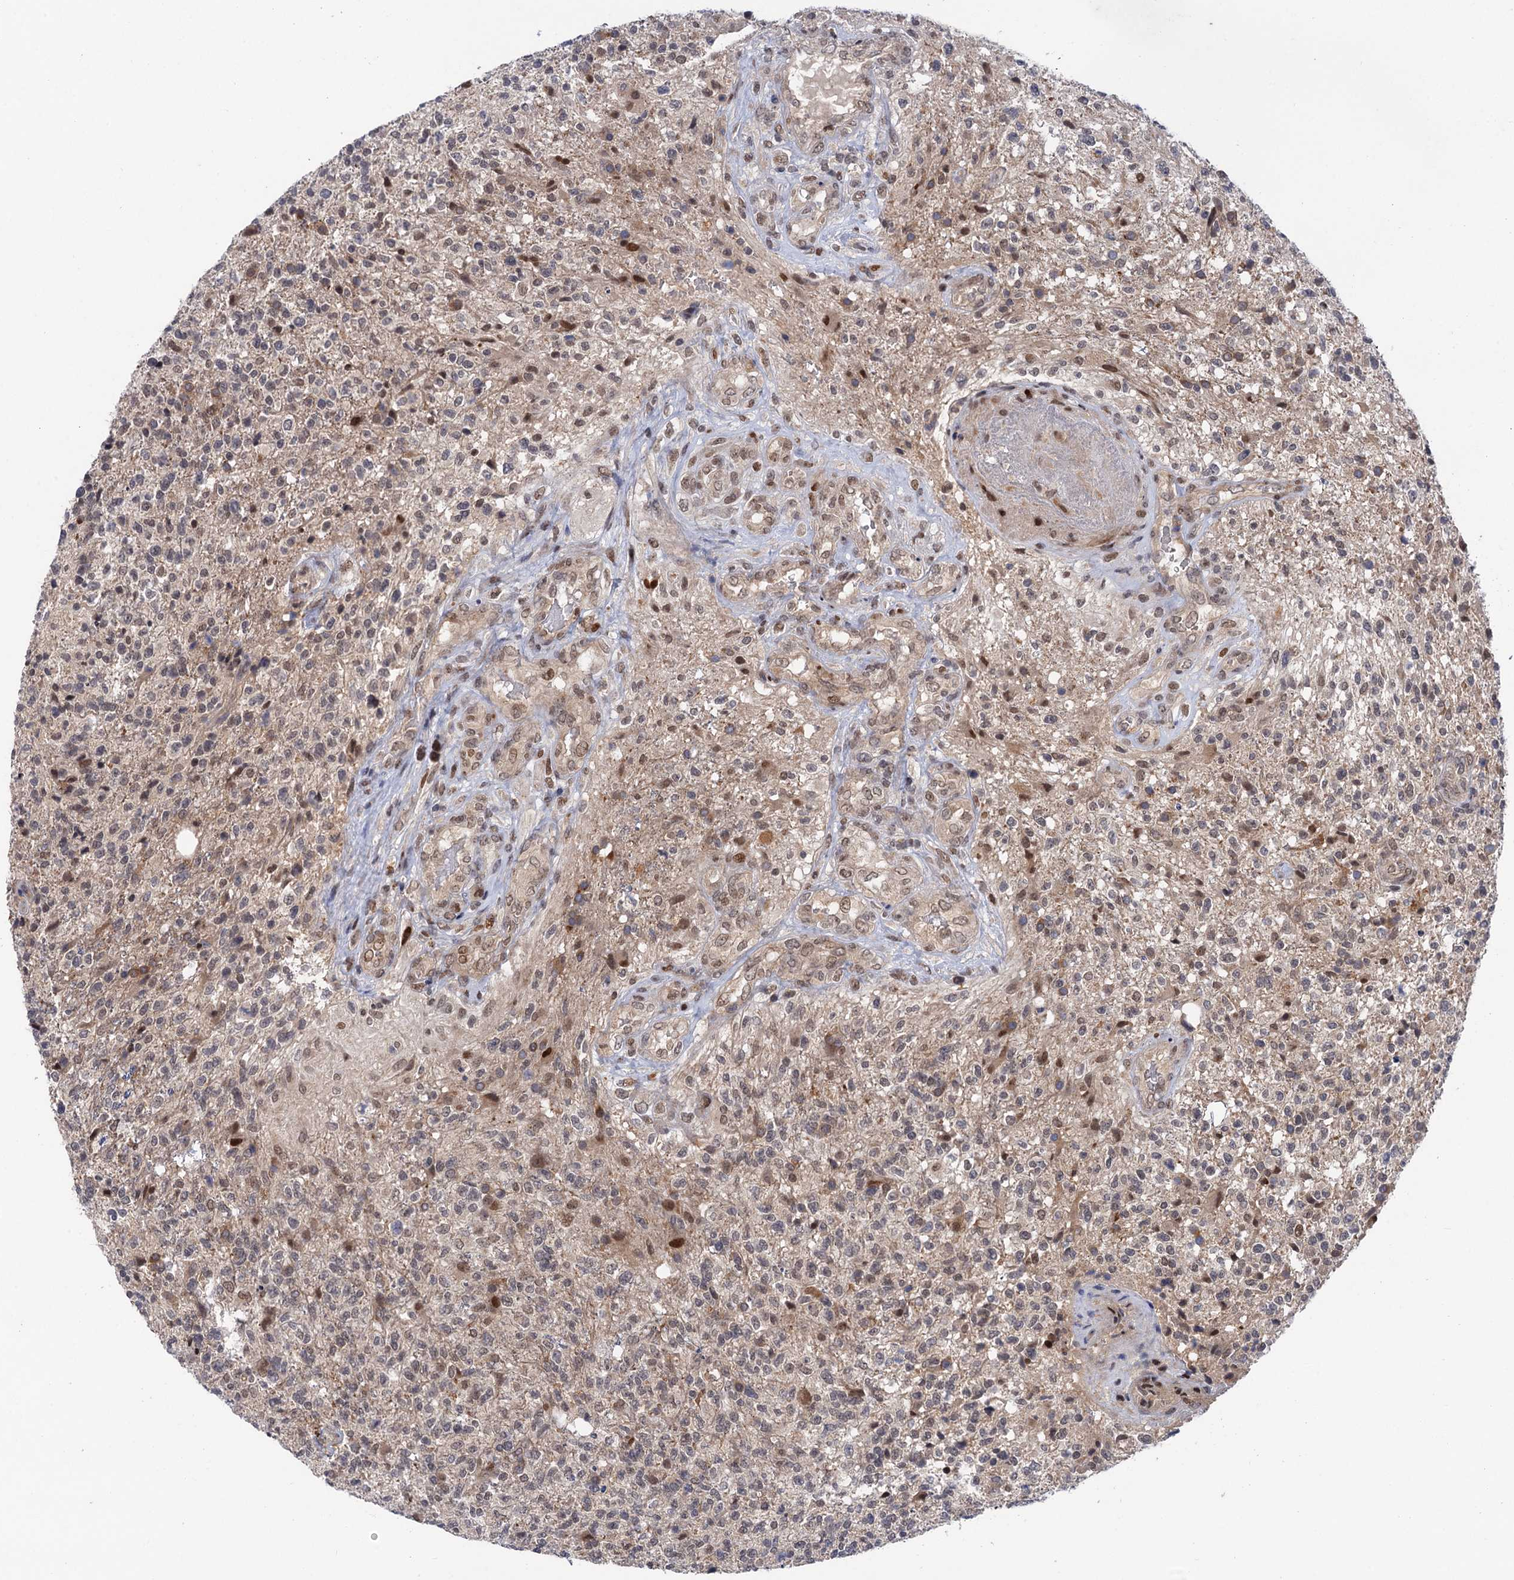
{"staining": {"intensity": "moderate", "quantity": "<25%", "location": "nuclear"}, "tissue": "glioma", "cell_type": "Tumor cells", "image_type": "cancer", "snomed": [{"axis": "morphology", "description": "Glioma, malignant, High grade"}, {"axis": "topography", "description": "Brain"}], "caption": "Immunohistochemical staining of glioma displays moderate nuclear protein expression in about <25% of tumor cells. The staining is performed using DAB (3,3'-diaminobenzidine) brown chromogen to label protein expression. The nuclei are counter-stained blue using hematoxylin.", "gene": "NEK8", "patient": {"sex": "male", "age": 56}}